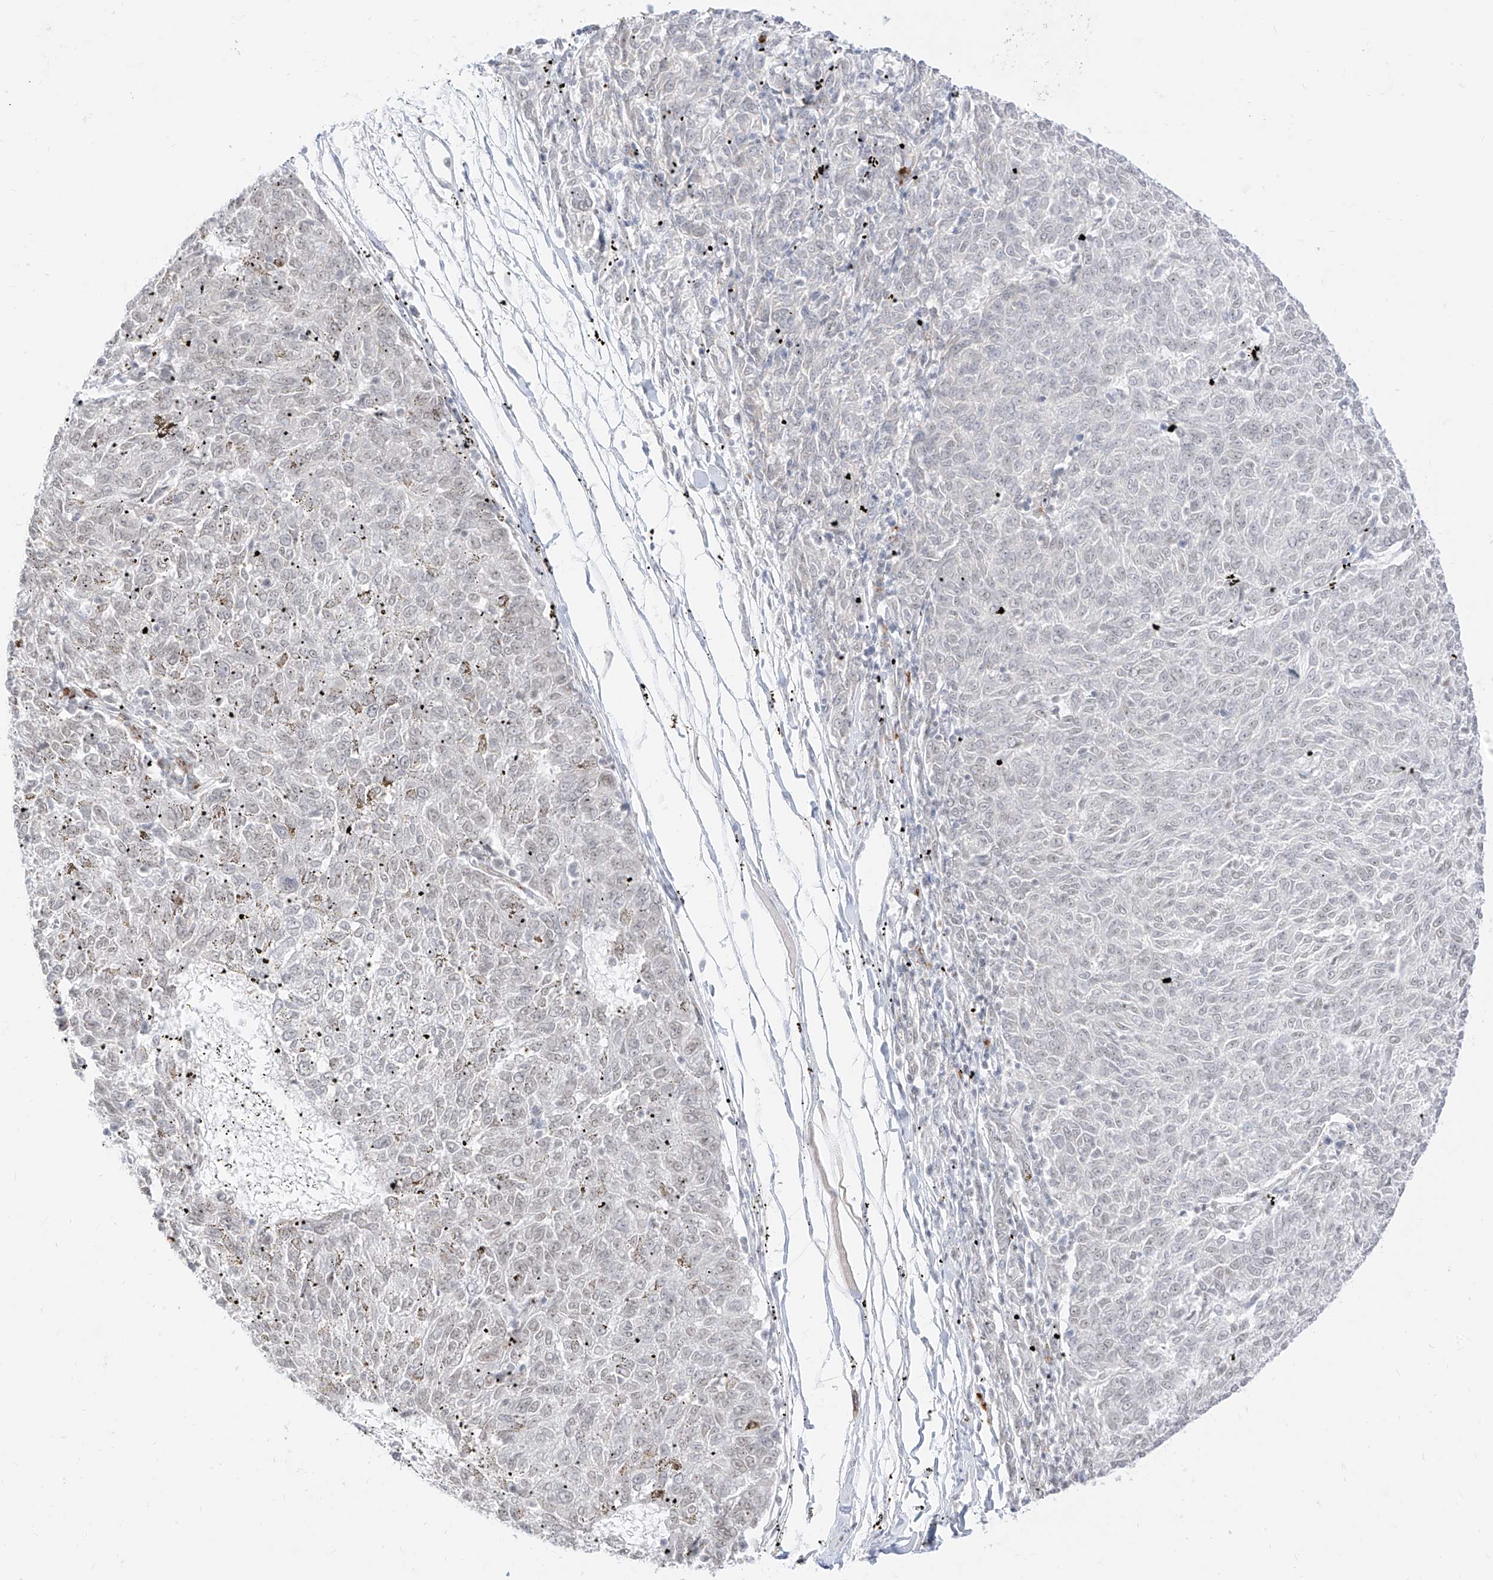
{"staining": {"intensity": "negative", "quantity": "none", "location": "none"}, "tissue": "melanoma", "cell_type": "Tumor cells", "image_type": "cancer", "snomed": [{"axis": "morphology", "description": "Malignant melanoma, NOS"}, {"axis": "topography", "description": "Skin"}], "caption": "IHC micrograph of human melanoma stained for a protein (brown), which demonstrates no expression in tumor cells.", "gene": "SUPT5H", "patient": {"sex": "female", "age": 72}}